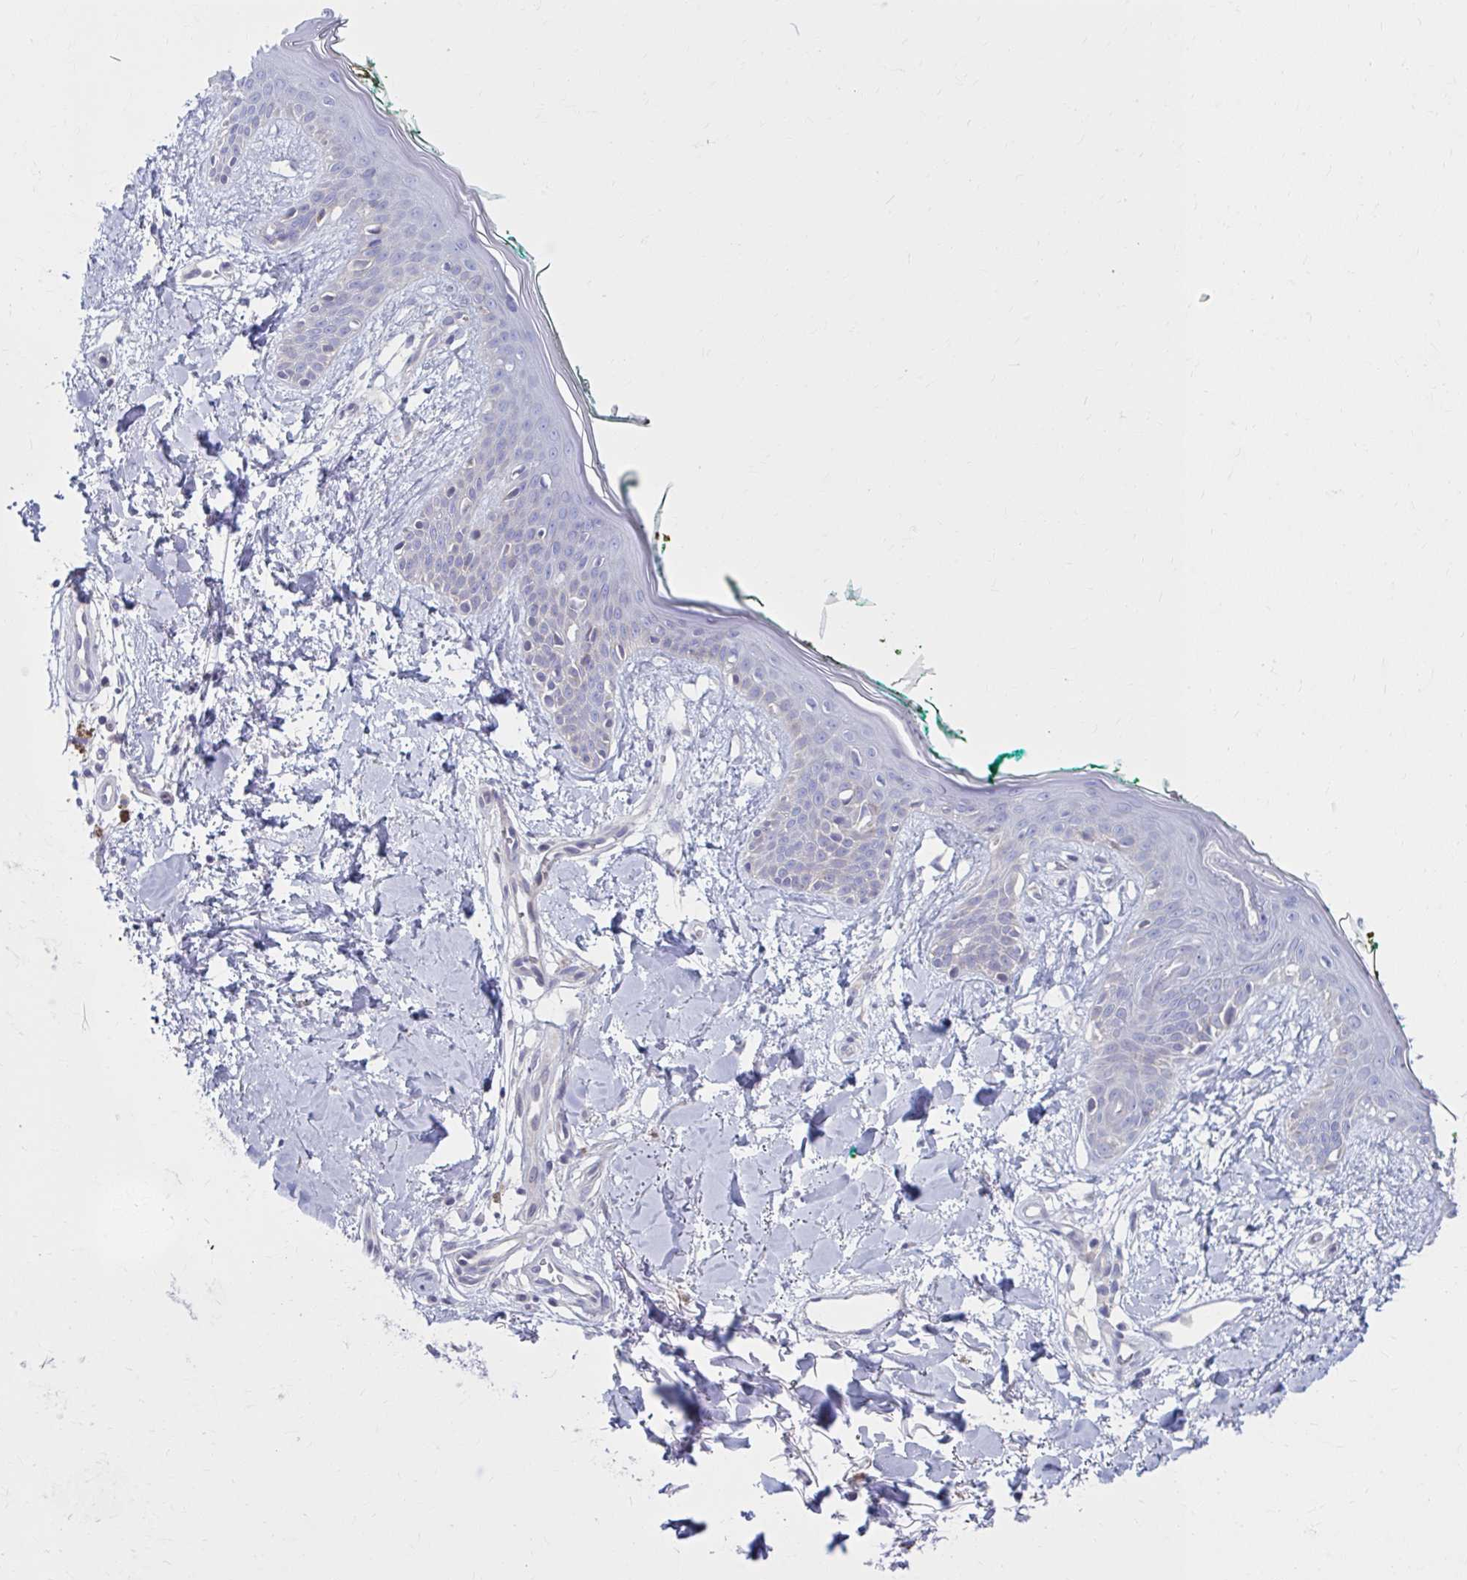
{"staining": {"intensity": "negative", "quantity": "none", "location": "none"}, "tissue": "skin", "cell_type": "Fibroblasts", "image_type": "normal", "snomed": [{"axis": "morphology", "description": "Normal tissue, NOS"}, {"axis": "topography", "description": "Skin"}], "caption": "DAB (3,3'-diaminobenzidine) immunohistochemical staining of benign human skin demonstrates no significant positivity in fibroblasts.", "gene": "CHST3", "patient": {"sex": "female", "age": 34}}